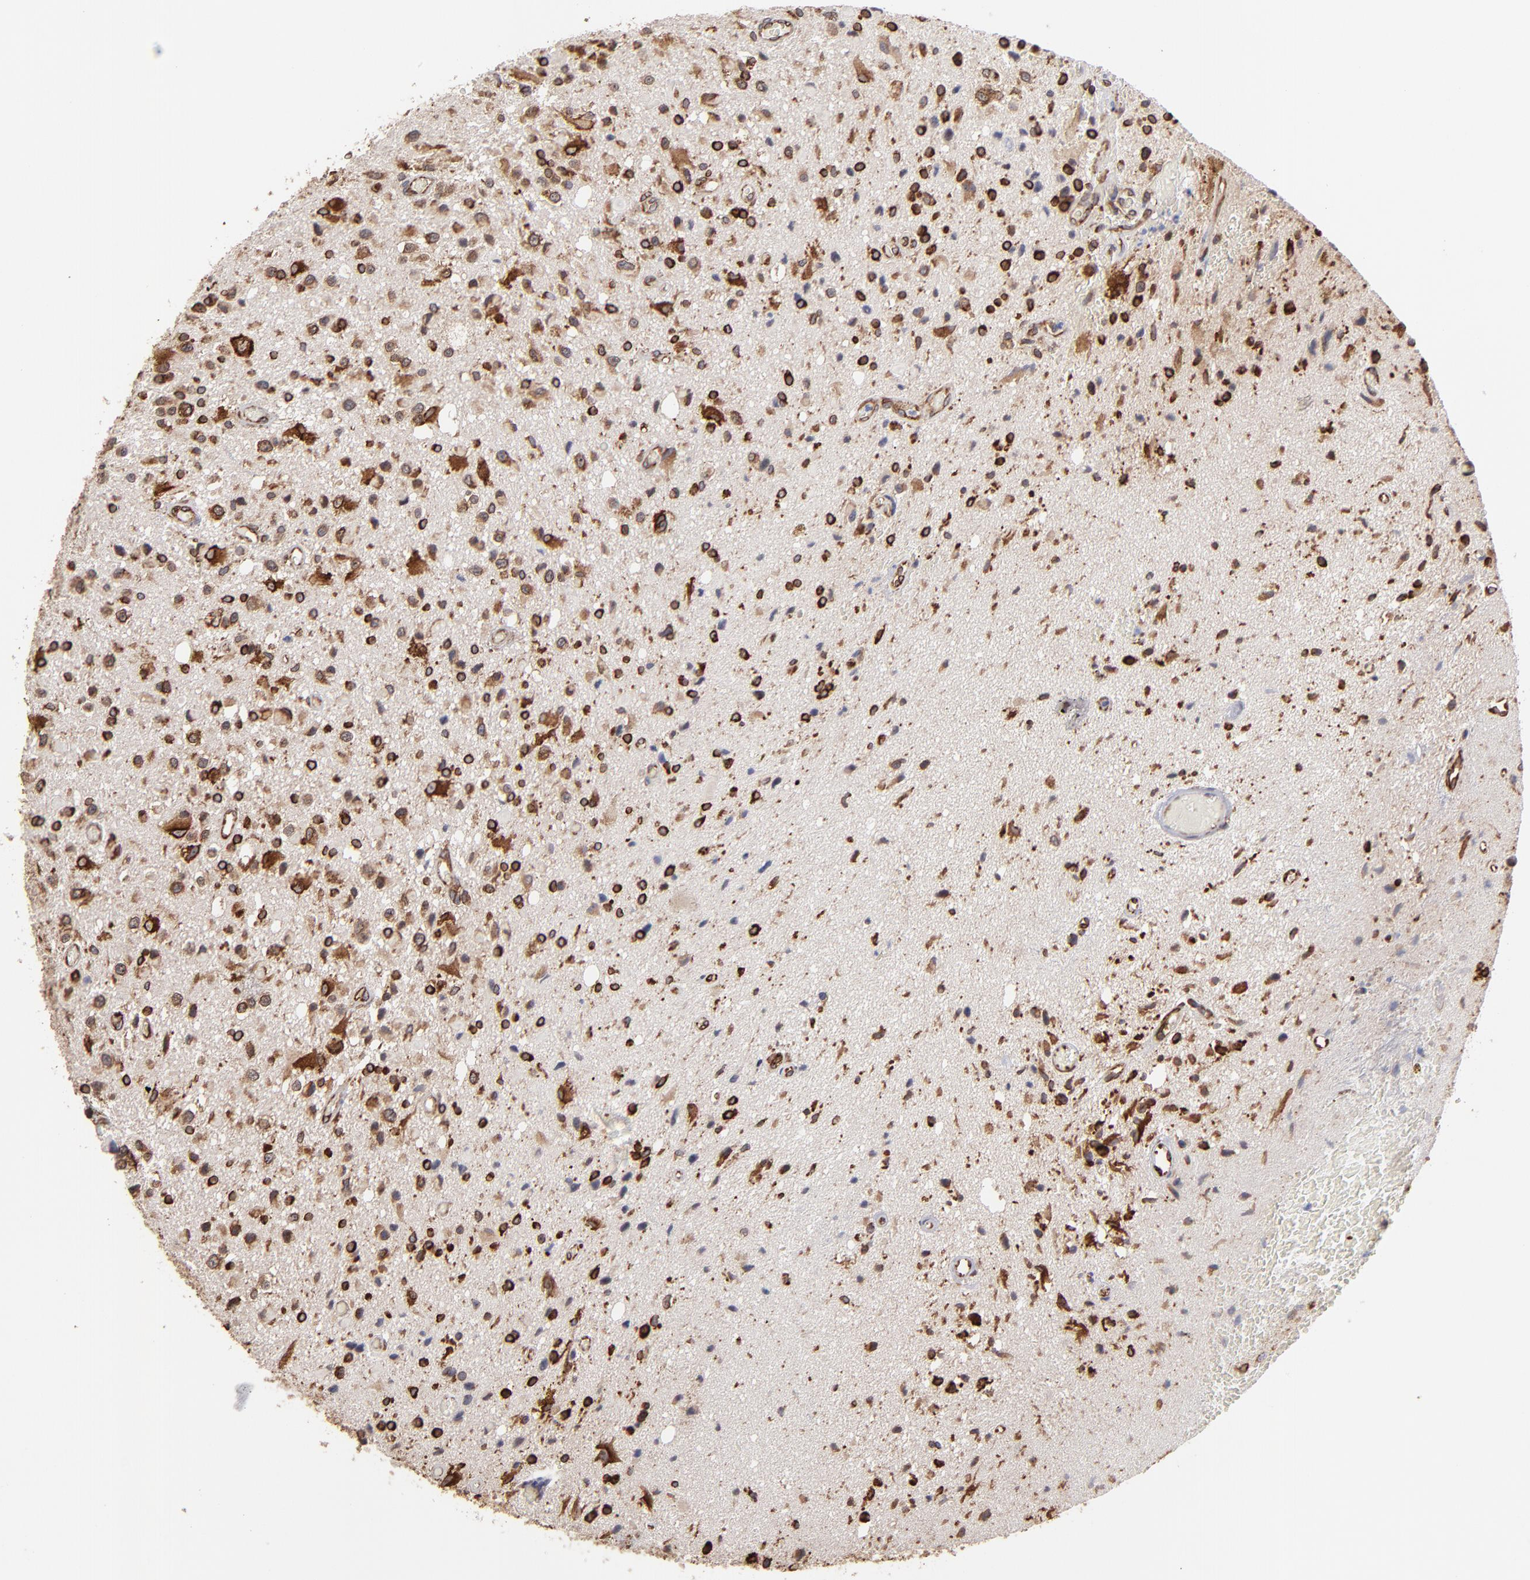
{"staining": {"intensity": "strong", "quantity": ">75%", "location": "cytoplasmic/membranous"}, "tissue": "glioma", "cell_type": "Tumor cells", "image_type": "cancer", "snomed": [{"axis": "morphology", "description": "Glioma, malignant, Low grade"}, {"axis": "topography", "description": "Brain"}], "caption": "An image of low-grade glioma (malignant) stained for a protein demonstrates strong cytoplasmic/membranous brown staining in tumor cells.", "gene": "KTN1", "patient": {"sex": "male", "age": 58}}